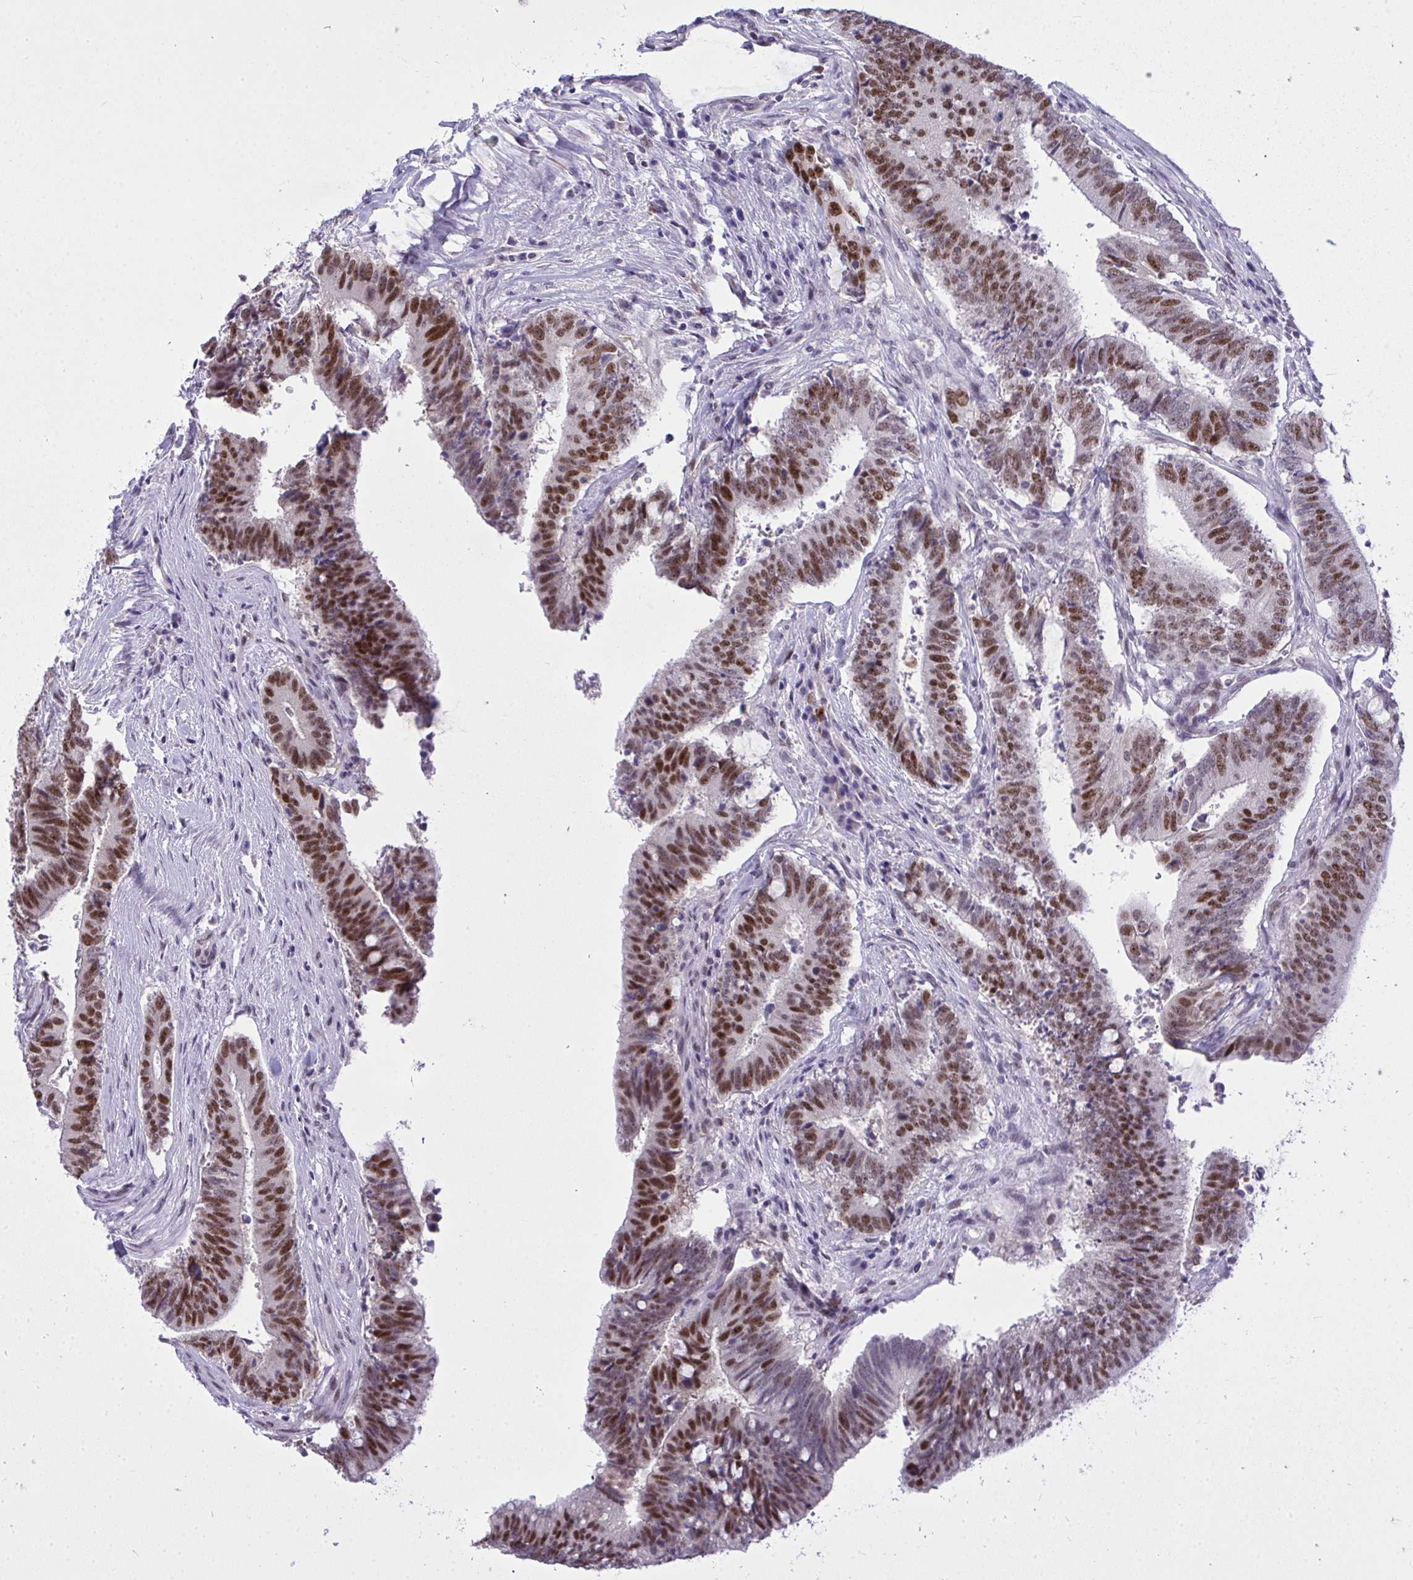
{"staining": {"intensity": "moderate", "quantity": ">75%", "location": "nuclear"}, "tissue": "colorectal cancer", "cell_type": "Tumor cells", "image_type": "cancer", "snomed": [{"axis": "morphology", "description": "Adenocarcinoma, NOS"}, {"axis": "topography", "description": "Colon"}], "caption": "Colorectal adenocarcinoma was stained to show a protein in brown. There is medium levels of moderate nuclear positivity in about >75% of tumor cells. Immunohistochemistry stains the protein of interest in brown and the nuclei are stained blue.", "gene": "TEAD4", "patient": {"sex": "female", "age": 43}}